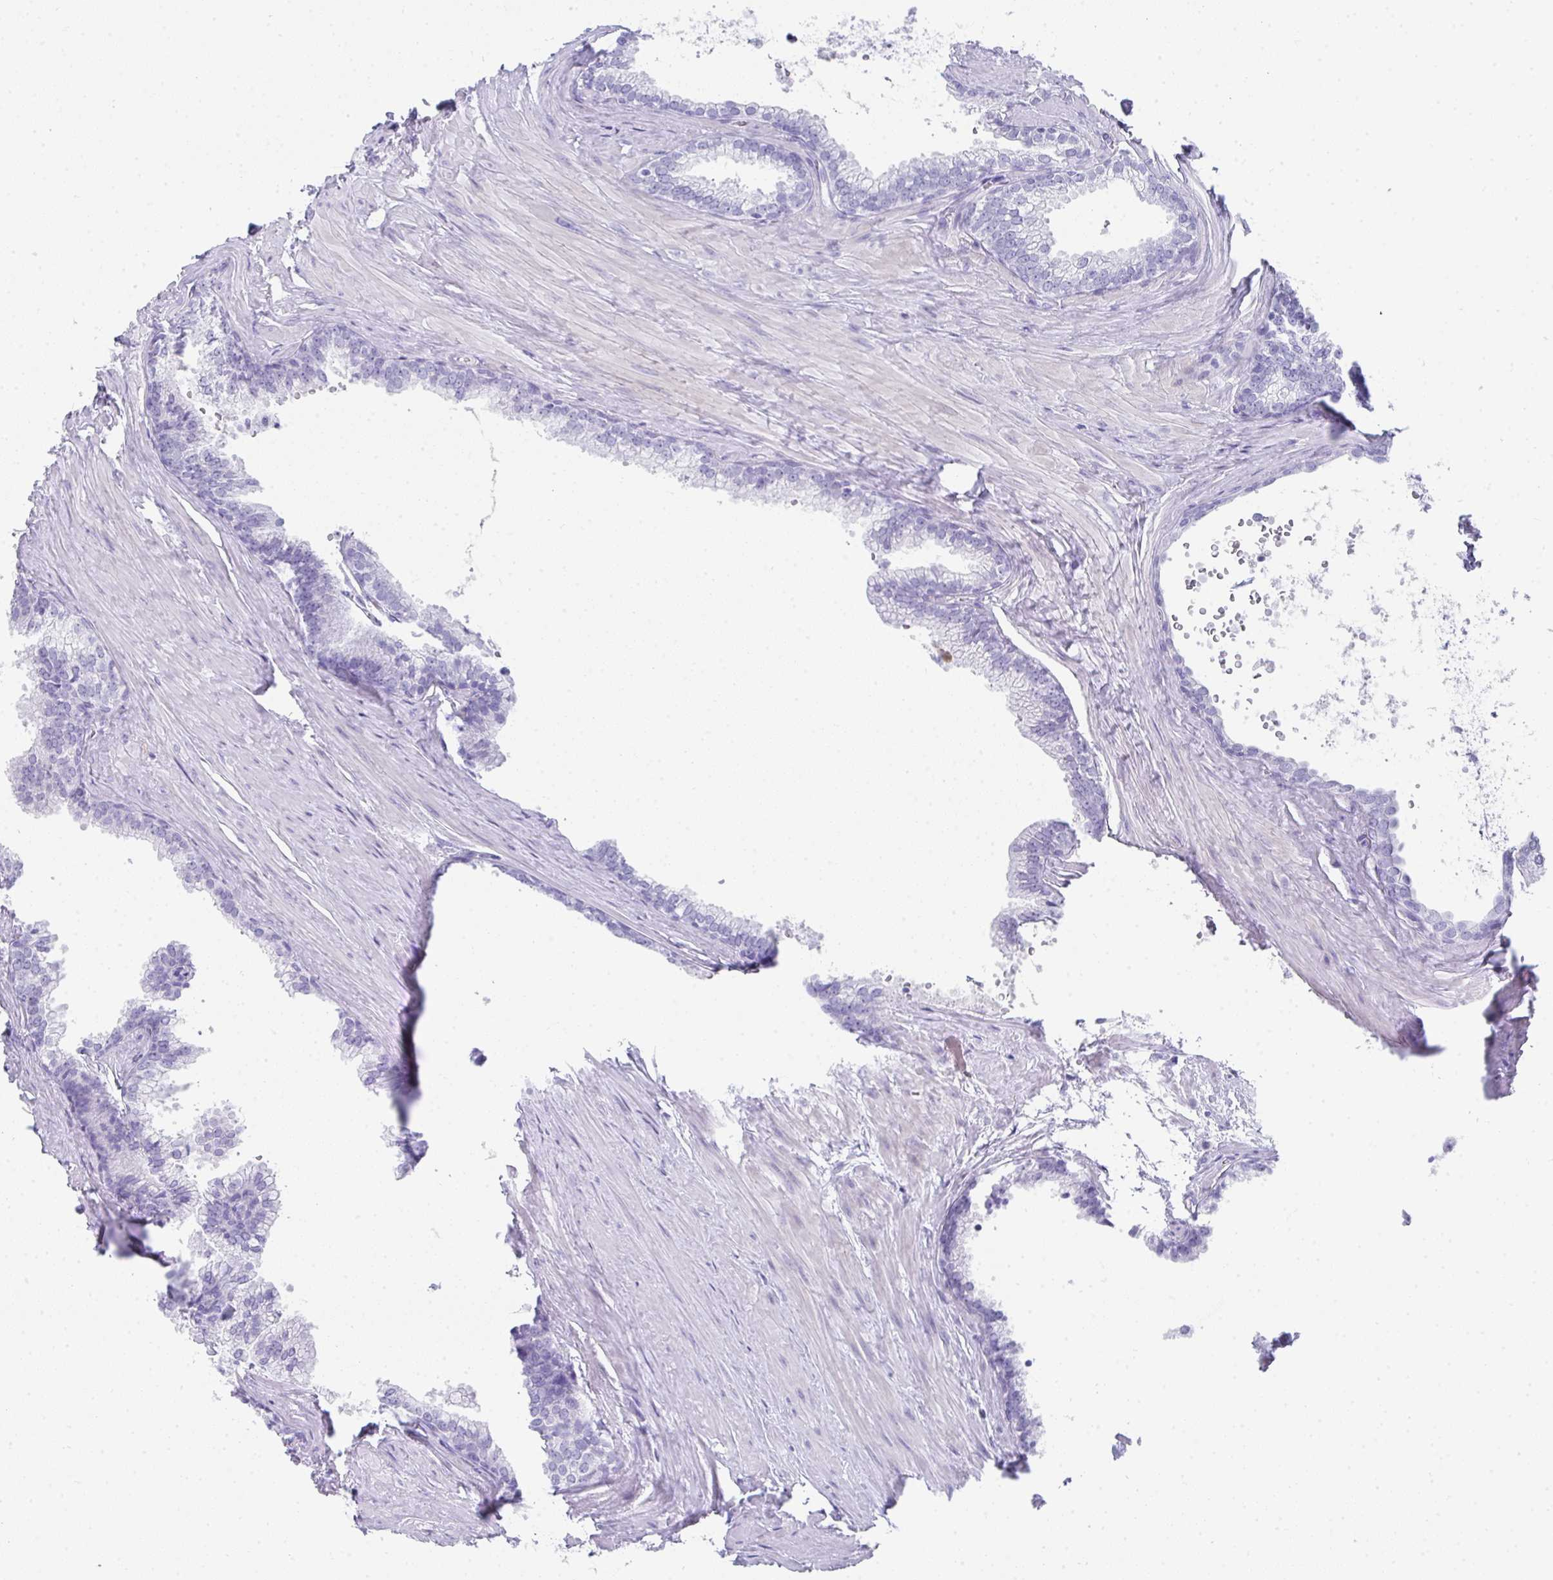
{"staining": {"intensity": "negative", "quantity": "none", "location": "none"}, "tissue": "prostate", "cell_type": "Glandular cells", "image_type": "normal", "snomed": [{"axis": "morphology", "description": "Normal tissue, NOS"}, {"axis": "topography", "description": "Prostate"}, {"axis": "topography", "description": "Peripheral nerve tissue"}], "caption": "Immunohistochemistry of benign prostate displays no positivity in glandular cells.", "gene": "RLF", "patient": {"sex": "male", "age": 55}}